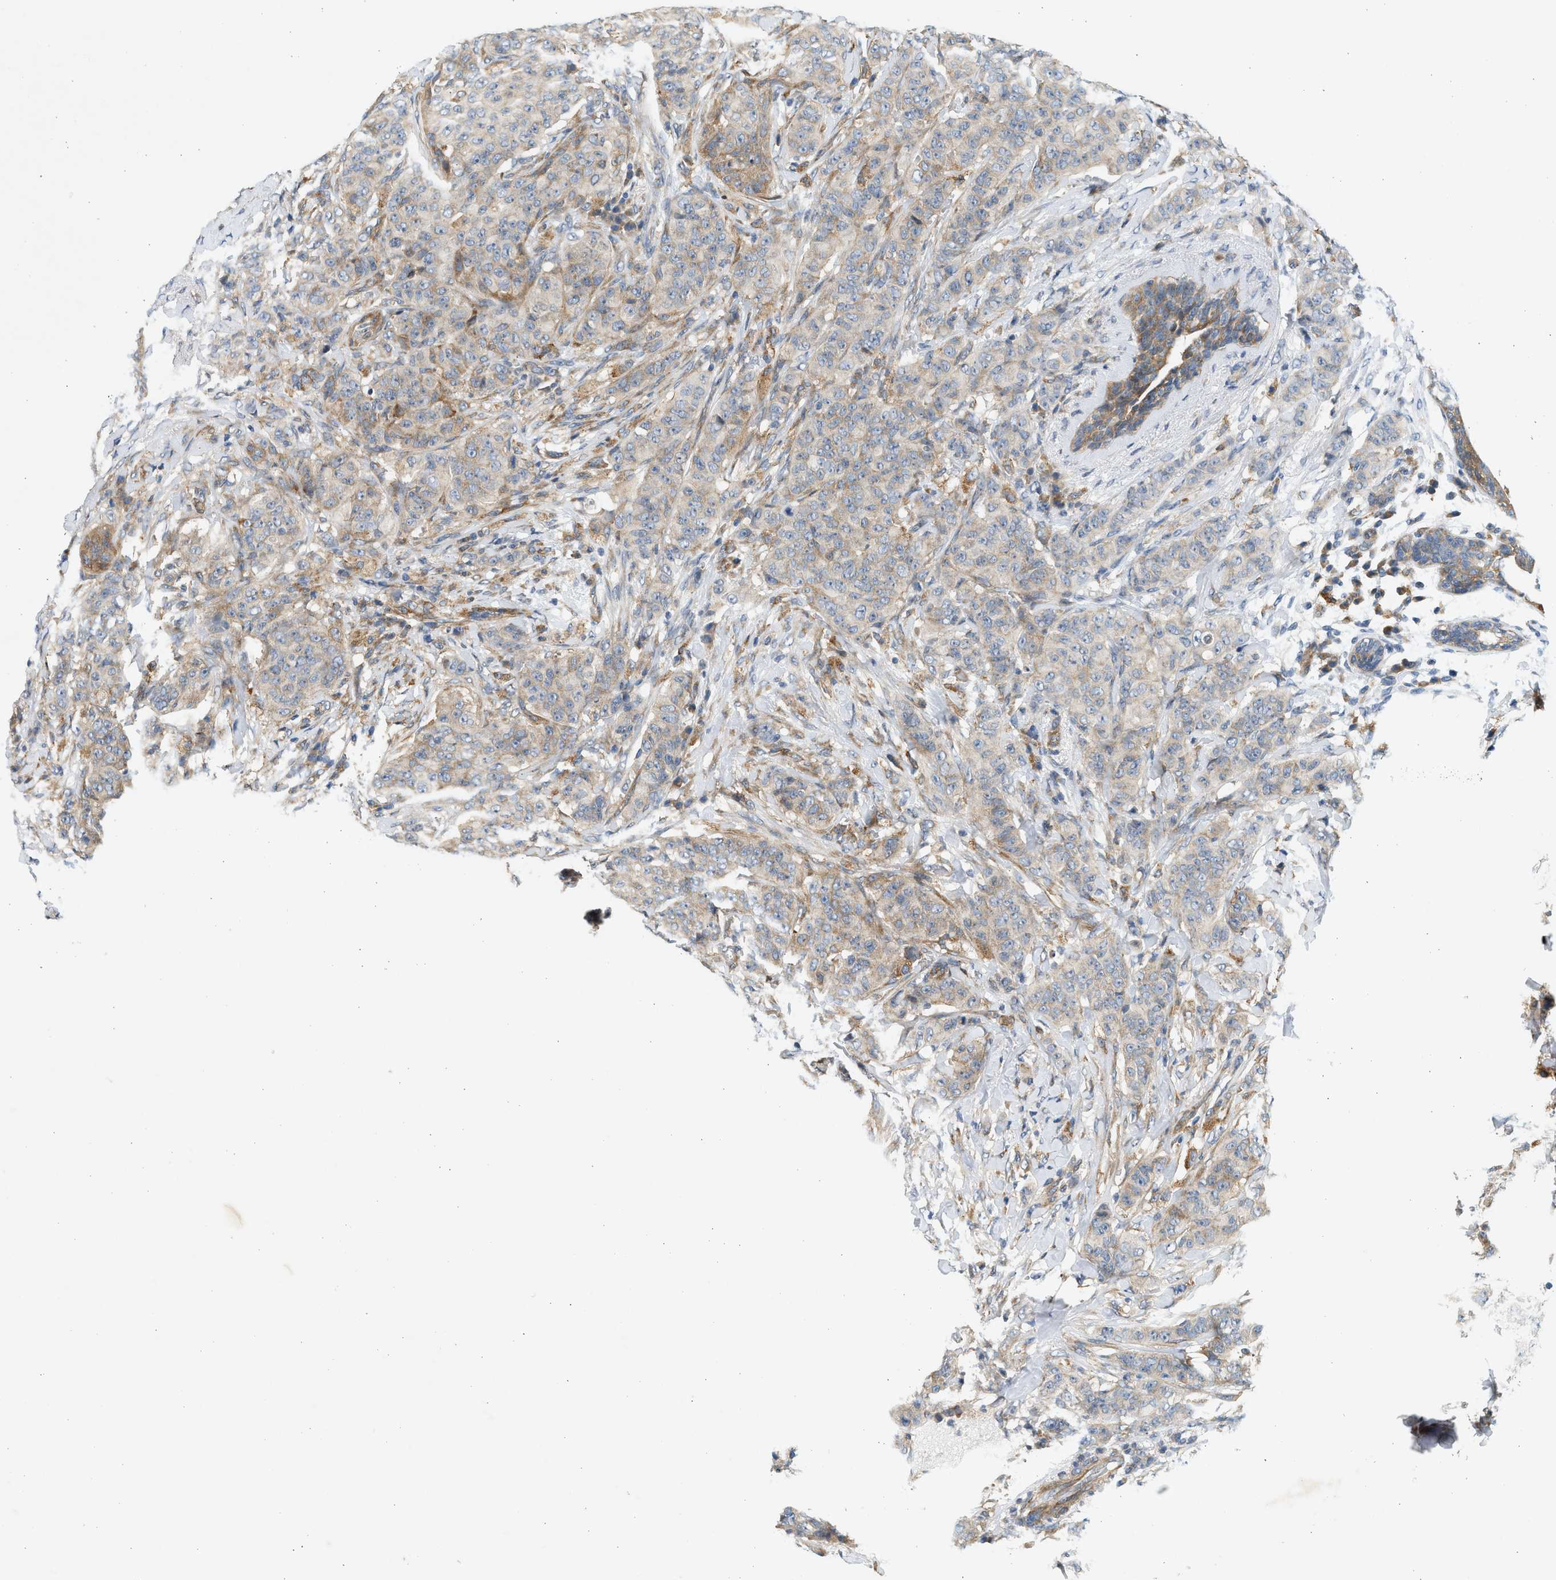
{"staining": {"intensity": "weak", "quantity": "25%-75%", "location": "cytoplasmic/membranous"}, "tissue": "breast cancer", "cell_type": "Tumor cells", "image_type": "cancer", "snomed": [{"axis": "morphology", "description": "Normal tissue, NOS"}, {"axis": "morphology", "description": "Duct carcinoma"}, {"axis": "topography", "description": "Breast"}], "caption": "Tumor cells reveal weak cytoplasmic/membranous staining in approximately 25%-75% of cells in infiltrating ductal carcinoma (breast). (IHC, brightfield microscopy, high magnification).", "gene": "KDELR2", "patient": {"sex": "female", "age": 40}}